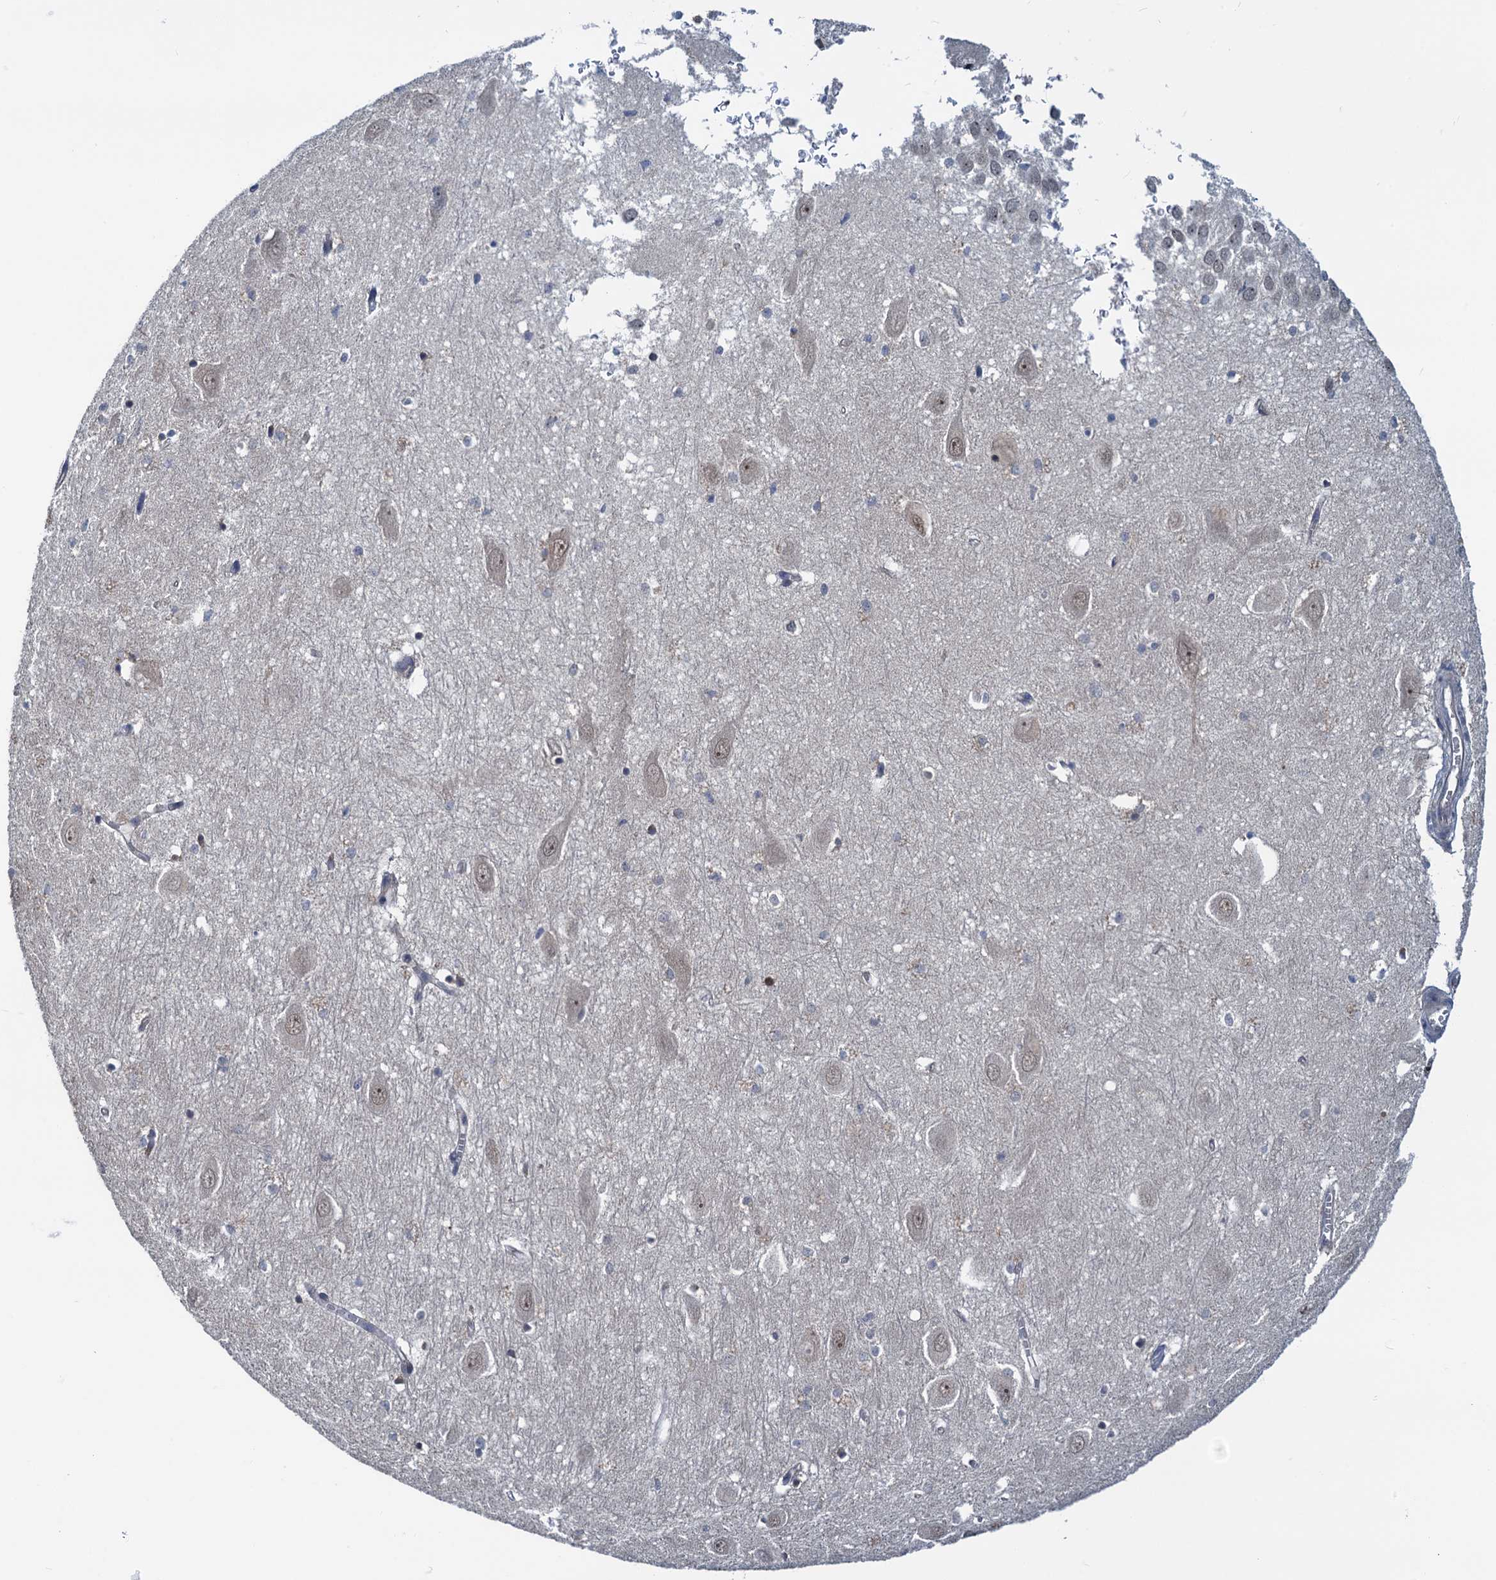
{"staining": {"intensity": "negative", "quantity": "none", "location": "none"}, "tissue": "hippocampus", "cell_type": "Glial cells", "image_type": "normal", "snomed": [{"axis": "morphology", "description": "Normal tissue, NOS"}, {"axis": "topography", "description": "Hippocampus"}], "caption": "Protein analysis of normal hippocampus shows no significant staining in glial cells. (DAB (3,3'-diaminobenzidine) immunohistochemistry visualized using brightfield microscopy, high magnification).", "gene": "RNF125", "patient": {"sex": "female", "age": 64}}